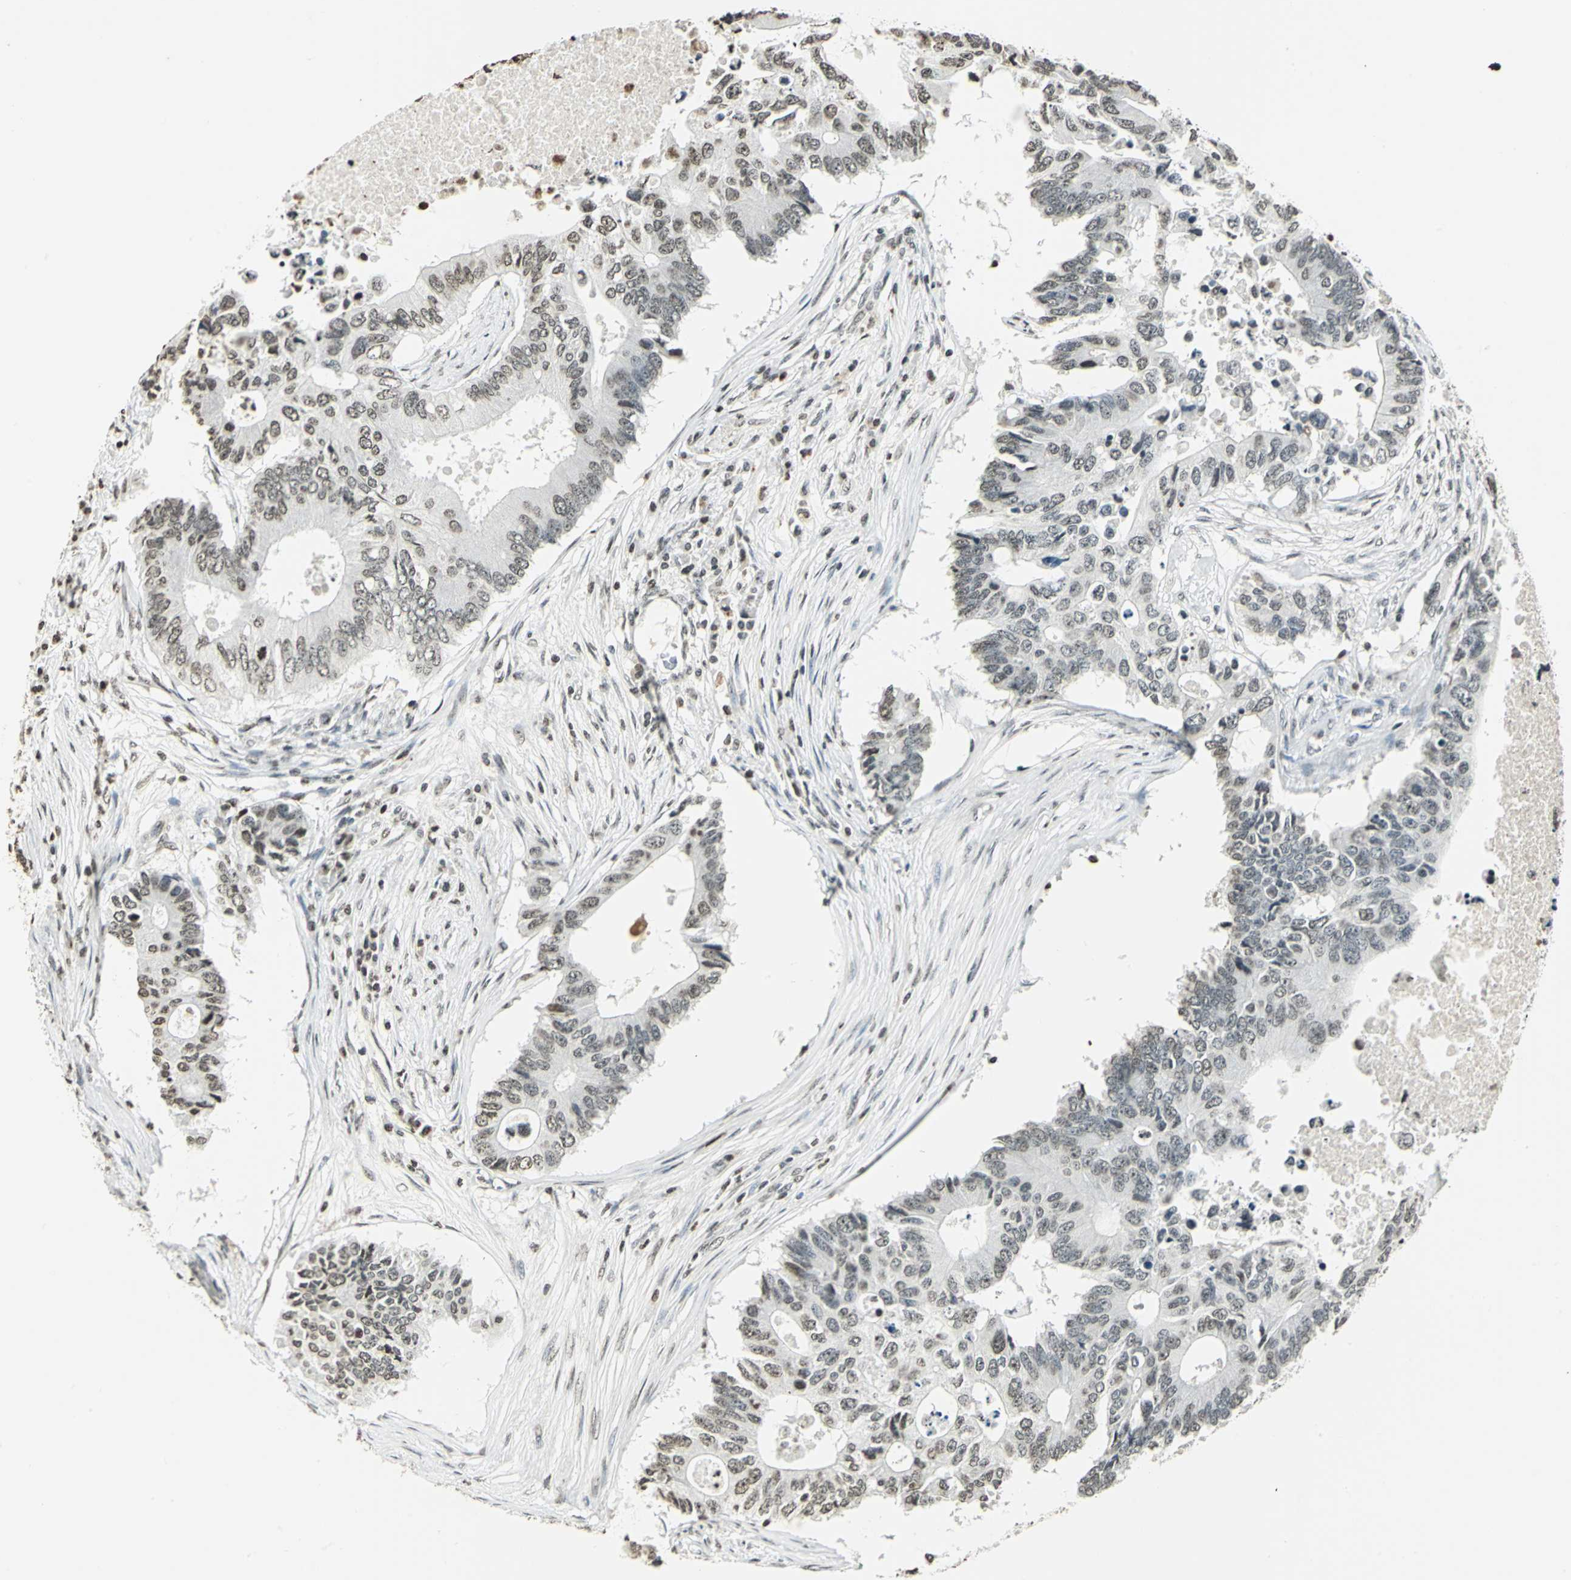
{"staining": {"intensity": "moderate", "quantity": "25%-75%", "location": "nuclear"}, "tissue": "colorectal cancer", "cell_type": "Tumor cells", "image_type": "cancer", "snomed": [{"axis": "morphology", "description": "Adenocarcinoma, NOS"}, {"axis": "topography", "description": "Colon"}], "caption": "High-power microscopy captured an immunohistochemistry (IHC) histopathology image of adenocarcinoma (colorectal), revealing moderate nuclear positivity in approximately 25%-75% of tumor cells.", "gene": "MCM4", "patient": {"sex": "male", "age": 71}}